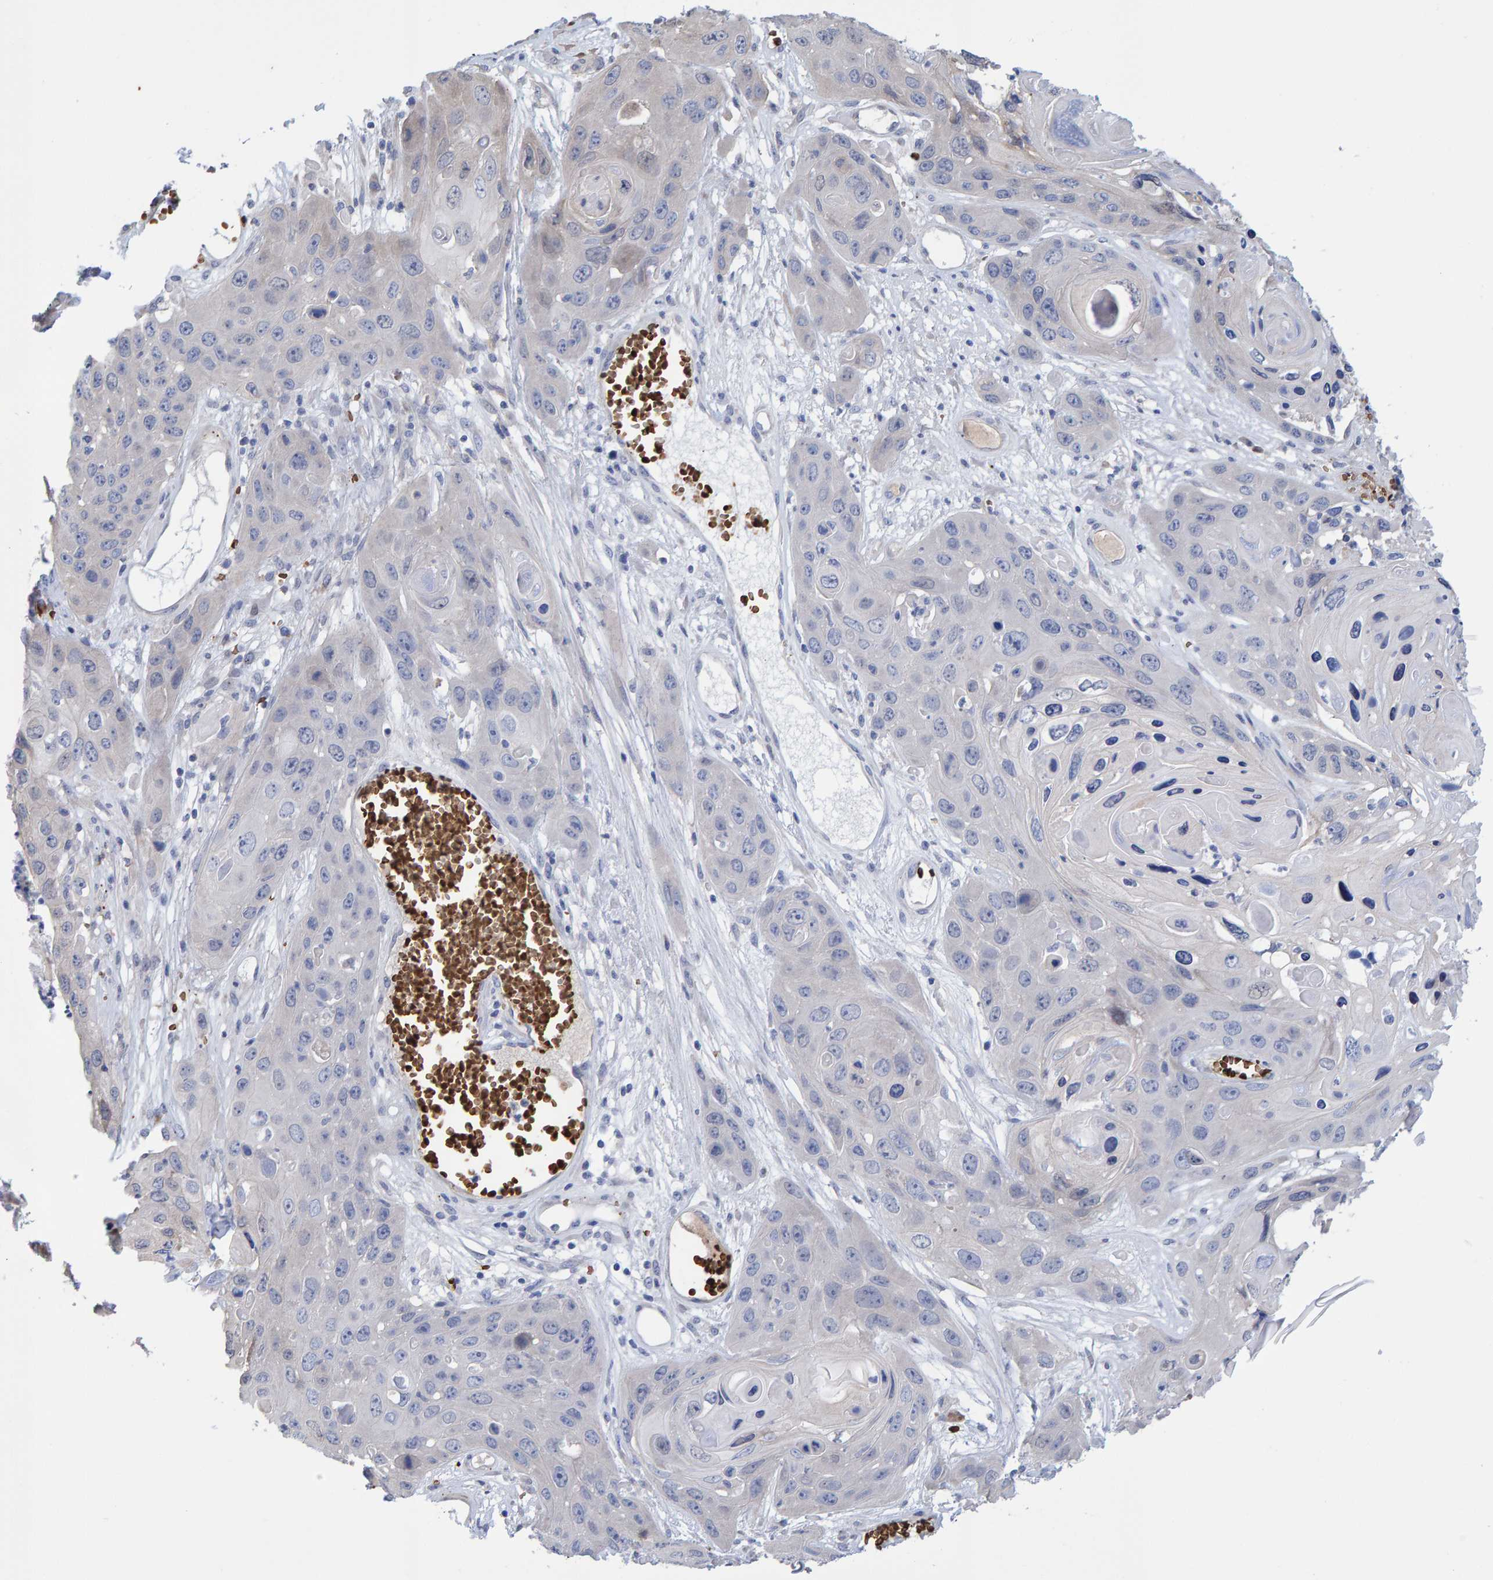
{"staining": {"intensity": "weak", "quantity": "<25%", "location": "cytoplasmic/membranous"}, "tissue": "skin cancer", "cell_type": "Tumor cells", "image_type": "cancer", "snomed": [{"axis": "morphology", "description": "Squamous cell carcinoma, NOS"}, {"axis": "topography", "description": "Skin"}], "caption": "Micrograph shows no protein positivity in tumor cells of squamous cell carcinoma (skin) tissue.", "gene": "VPS9D1", "patient": {"sex": "male", "age": 55}}